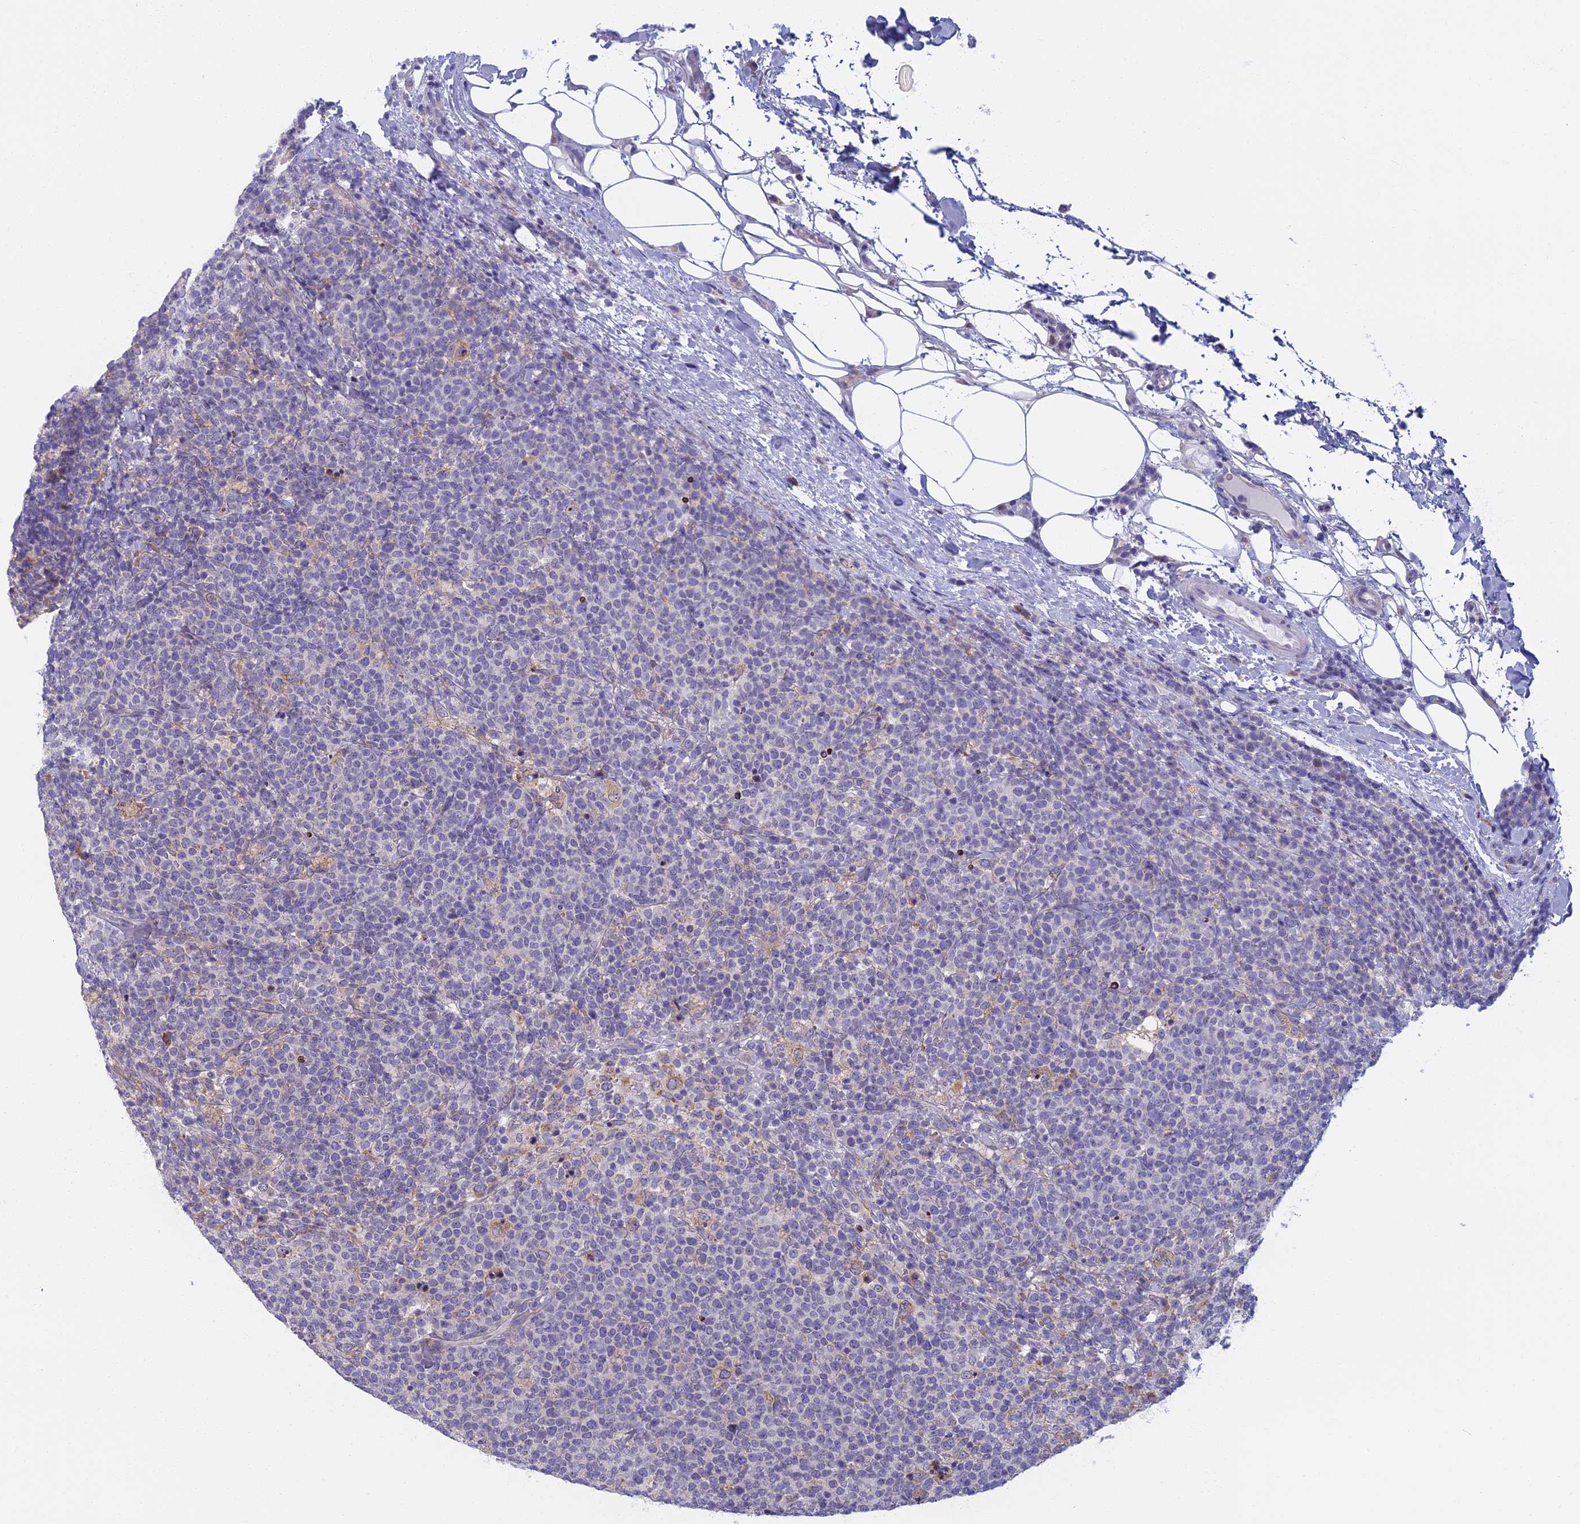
{"staining": {"intensity": "negative", "quantity": "none", "location": "none"}, "tissue": "lymphoma", "cell_type": "Tumor cells", "image_type": "cancer", "snomed": [{"axis": "morphology", "description": "Malignant lymphoma, non-Hodgkin's type, High grade"}, {"axis": "topography", "description": "Lymph node"}], "caption": "This is a photomicrograph of immunohistochemistry staining of lymphoma, which shows no expression in tumor cells.", "gene": "DDX51", "patient": {"sex": "male", "age": 61}}